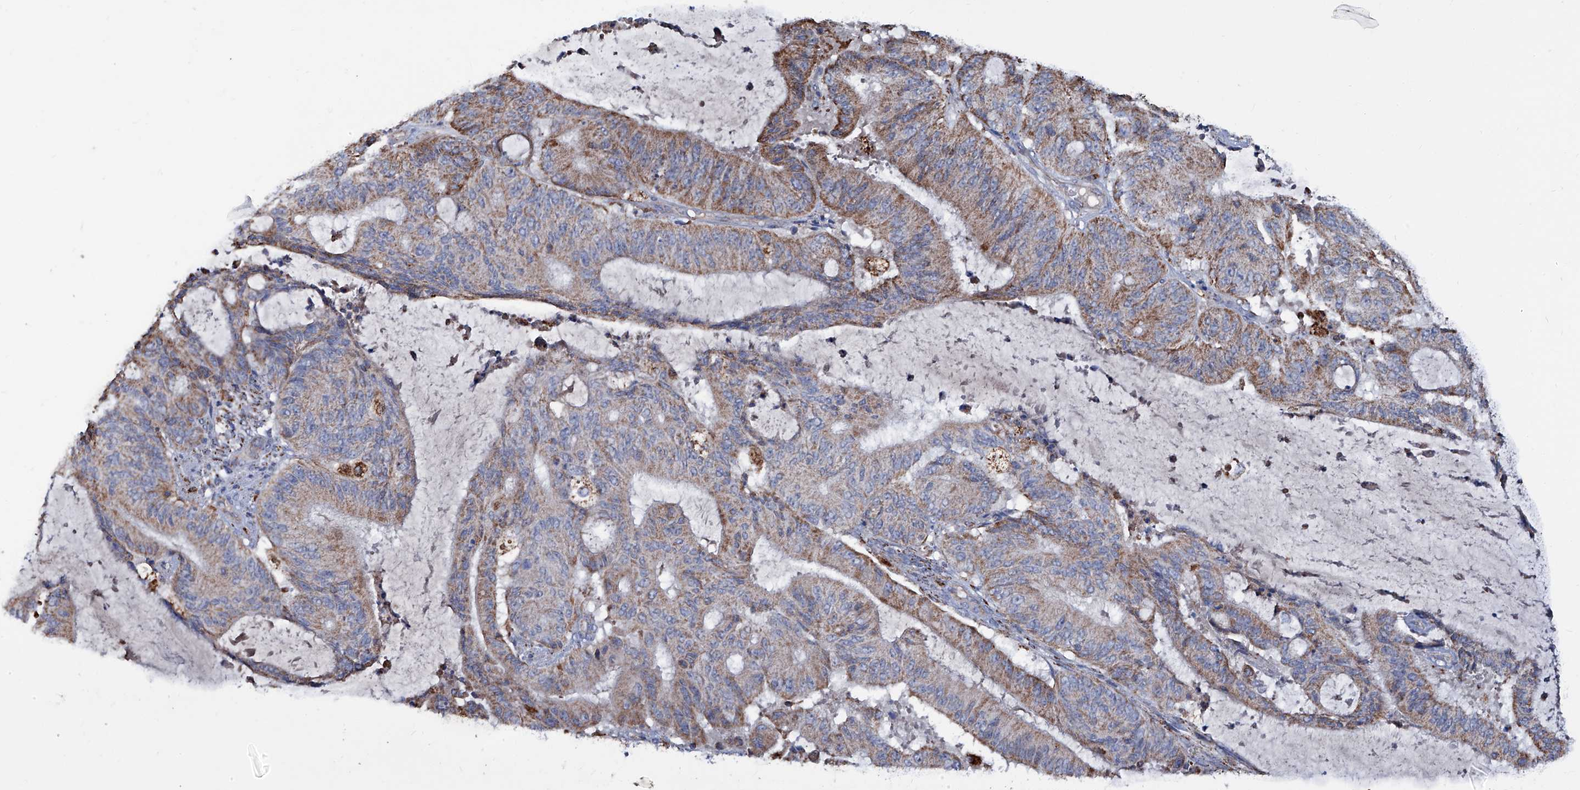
{"staining": {"intensity": "moderate", "quantity": ">75%", "location": "cytoplasmic/membranous"}, "tissue": "liver cancer", "cell_type": "Tumor cells", "image_type": "cancer", "snomed": [{"axis": "morphology", "description": "Normal tissue, NOS"}, {"axis": "morphology", "description": "Cholangiocarcinoma"}, {"axis": "topography", "description": "Liver"}, {"axis": "topography", "description": "Peripheral nerve tissue"}], "caption": "Tumor cells reveal medium levels of moderate cytoplasmic/membranous expression in about >75% of cells in human liver cholangiocarcinoma.", "gene": "NHS", "patient": {"sex": "female", "age": 73}}